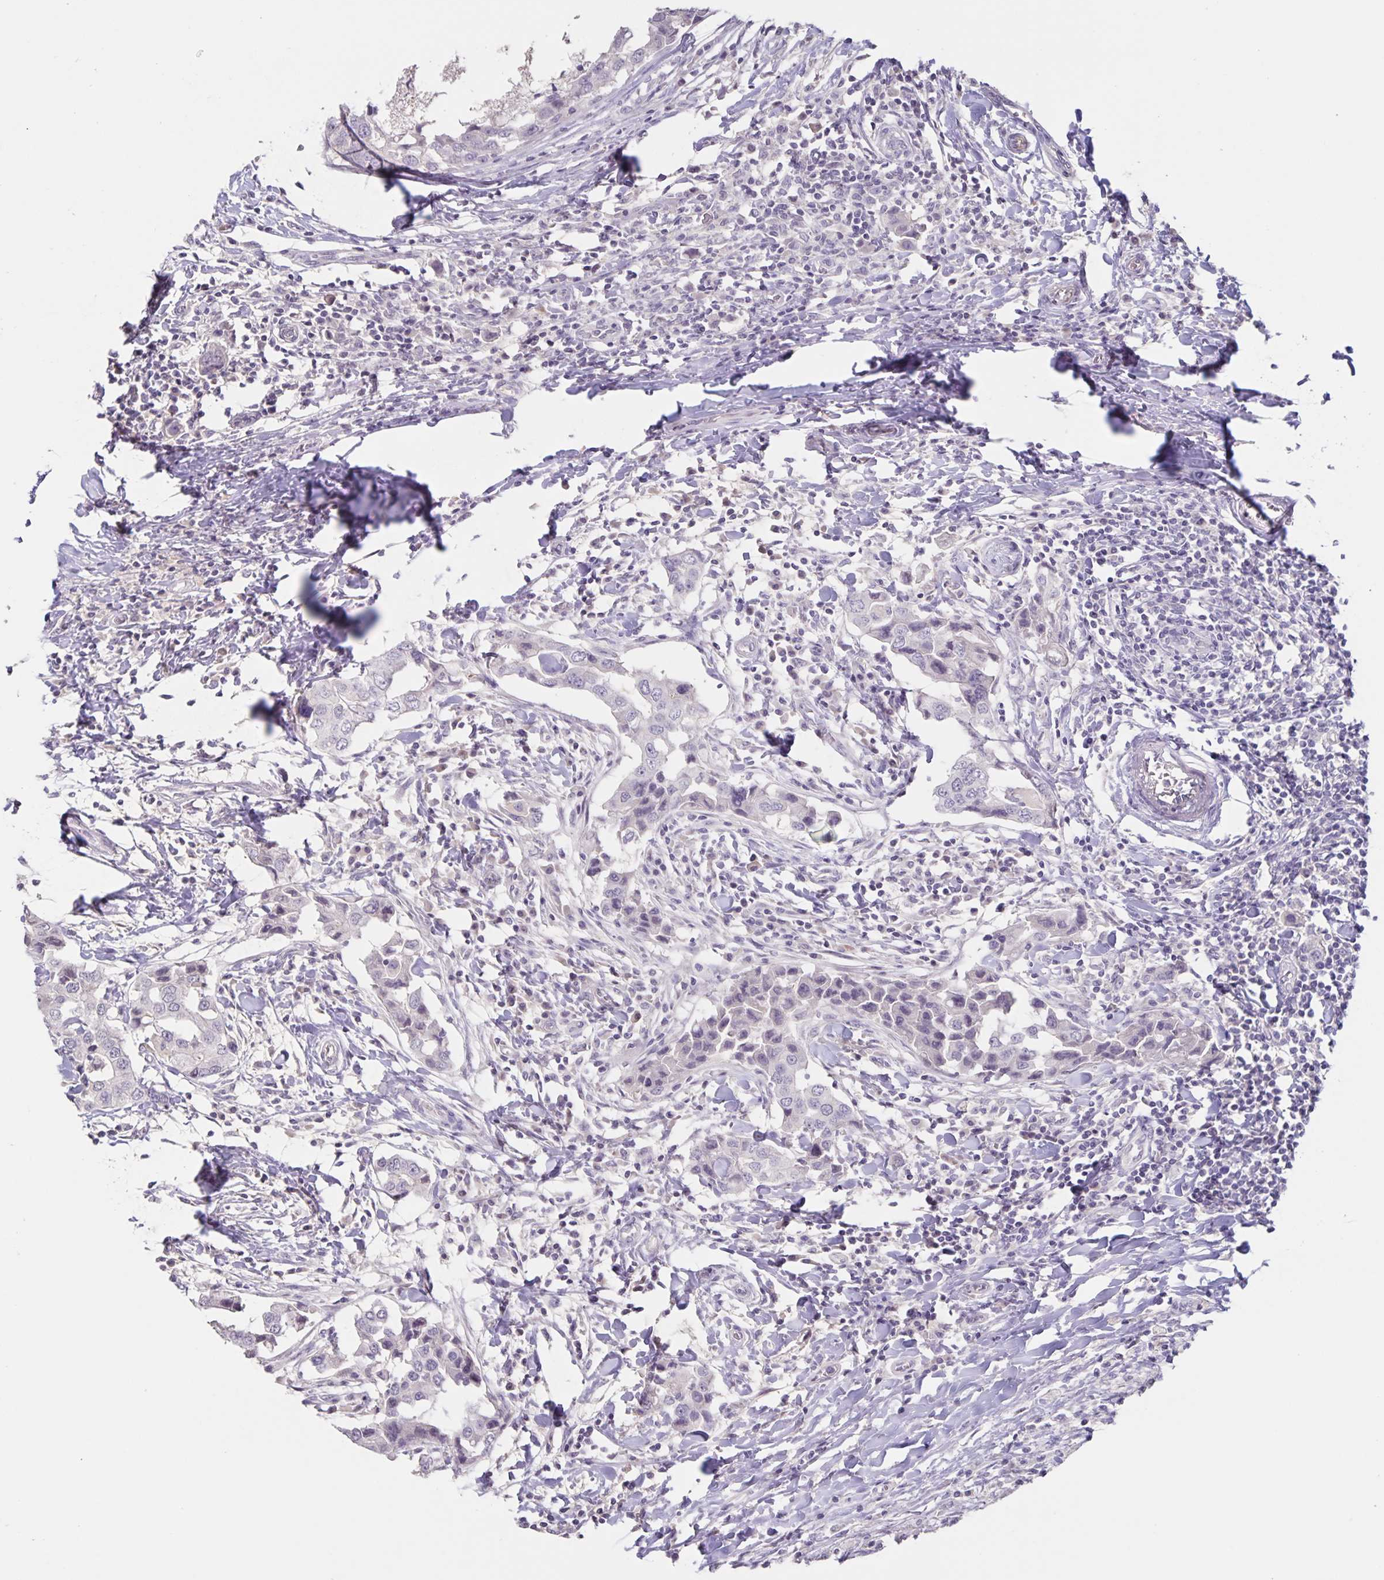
{"staining": {"intensity": "negative", "quantity": "none", "location": "none"}, "tissue": "breast cancer", "cell_type": "Tumor cells", "image_type": "cancer", "snomed": [{"axis": "morphology", "description": "Duct carcinoma"}, {"axis": "topography", "description": "Breast"}], "caption": "This is a photomicrograph of IHC staining of invasive ductal carcinoma (breast), which shows no positivity in tumor cells.", "gene": "INSL5", "patient": {"sex": "female", "age": 27}}